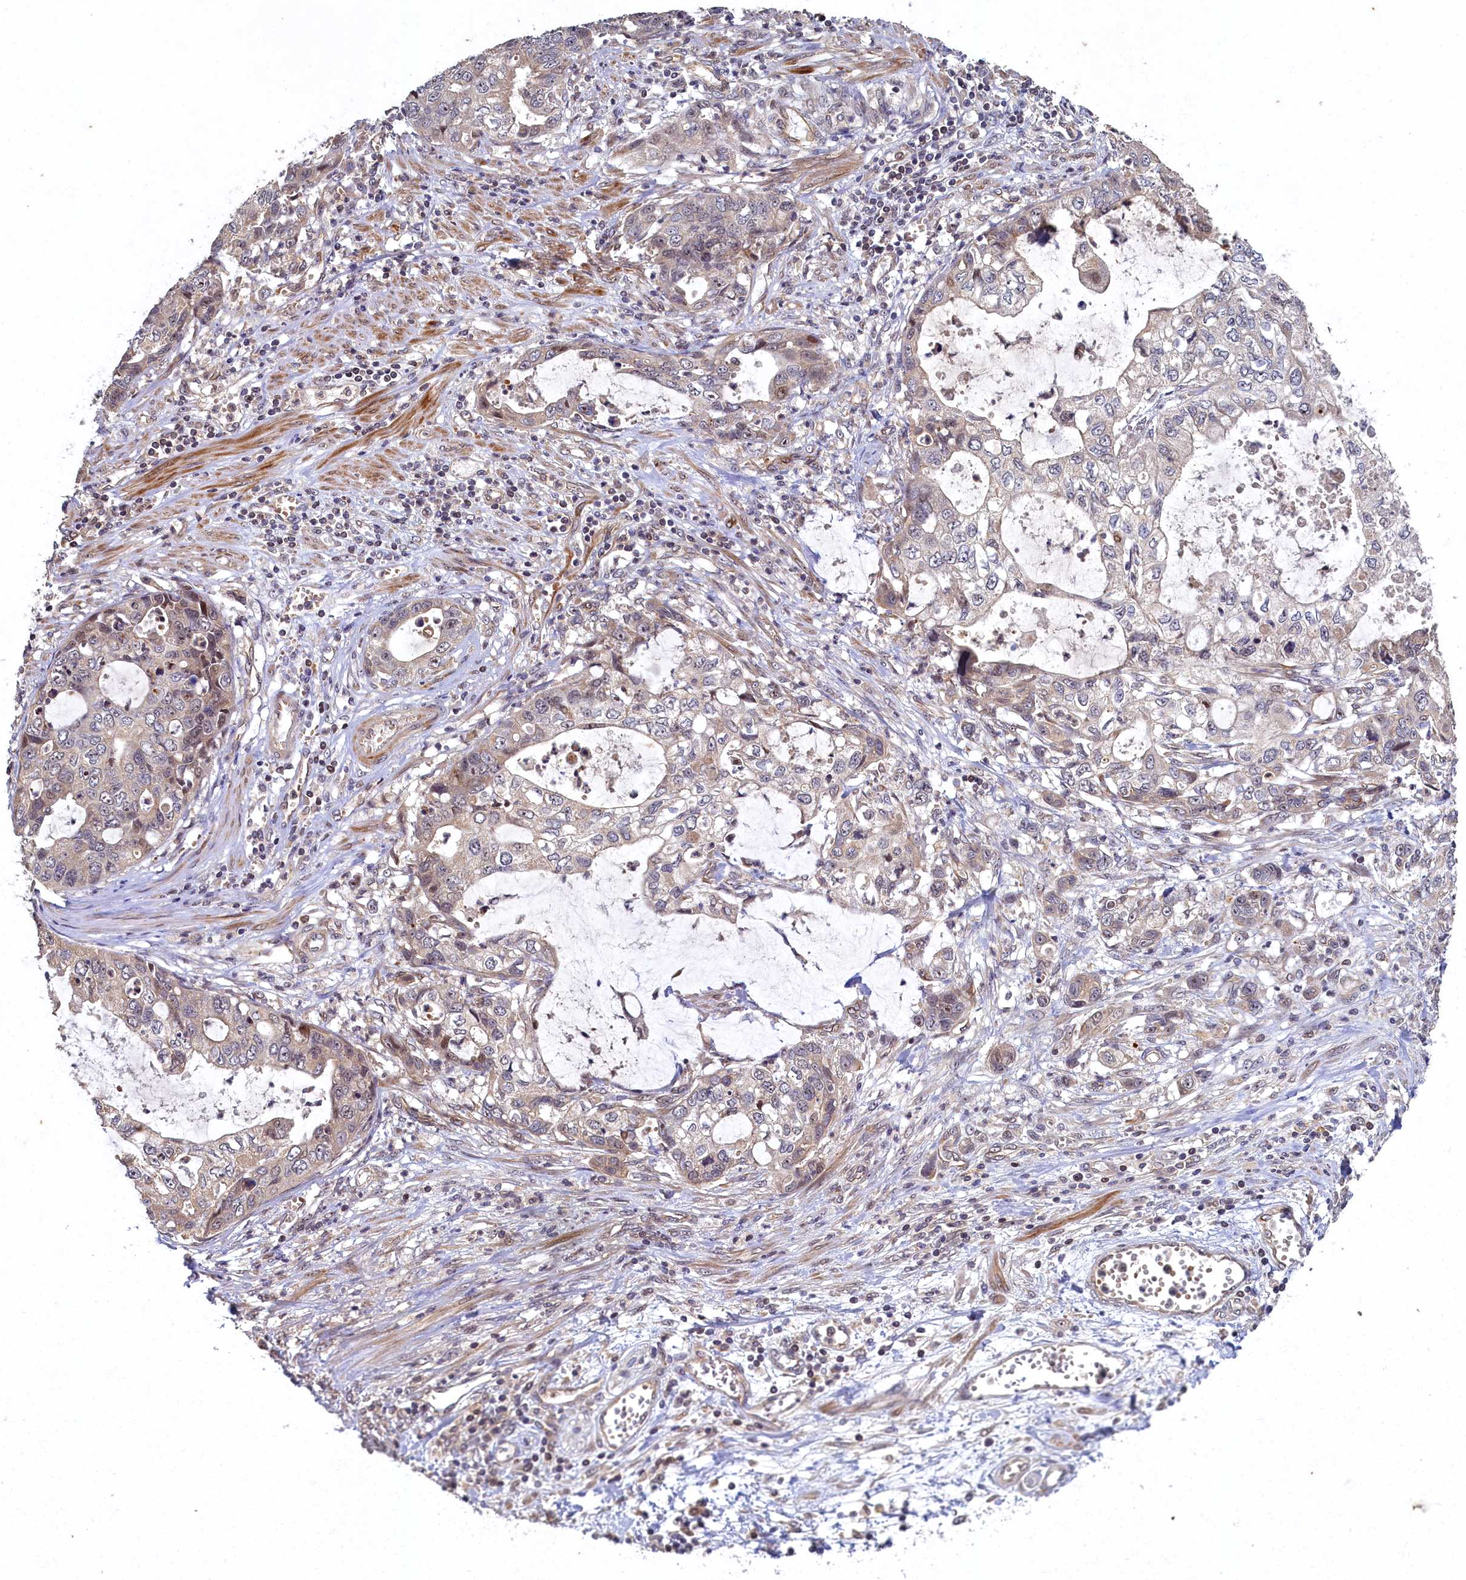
{"staining": {"intensity": "weak", "quantity": "<25%", "location": "cytoplasmic/membranous"}, "tissue": "stomach cancer", "cell_type": "Tumor cells", "image_type": "cancer", "snomed": [{"axis": "morphology", "description": "Adenocarcinoma, NOS"}, {"axis": "topography", "description": "Stomach, upper"}], "caption": "Immunohistochemical staining of adenocarcinoma (stomach) demonstrates no significant staining in tumor cells. (Immunohistochemistry, brightfield microscopy, high magnification).", "gene": "CEP20", "patient": {"sex": "female", "age": 52}}